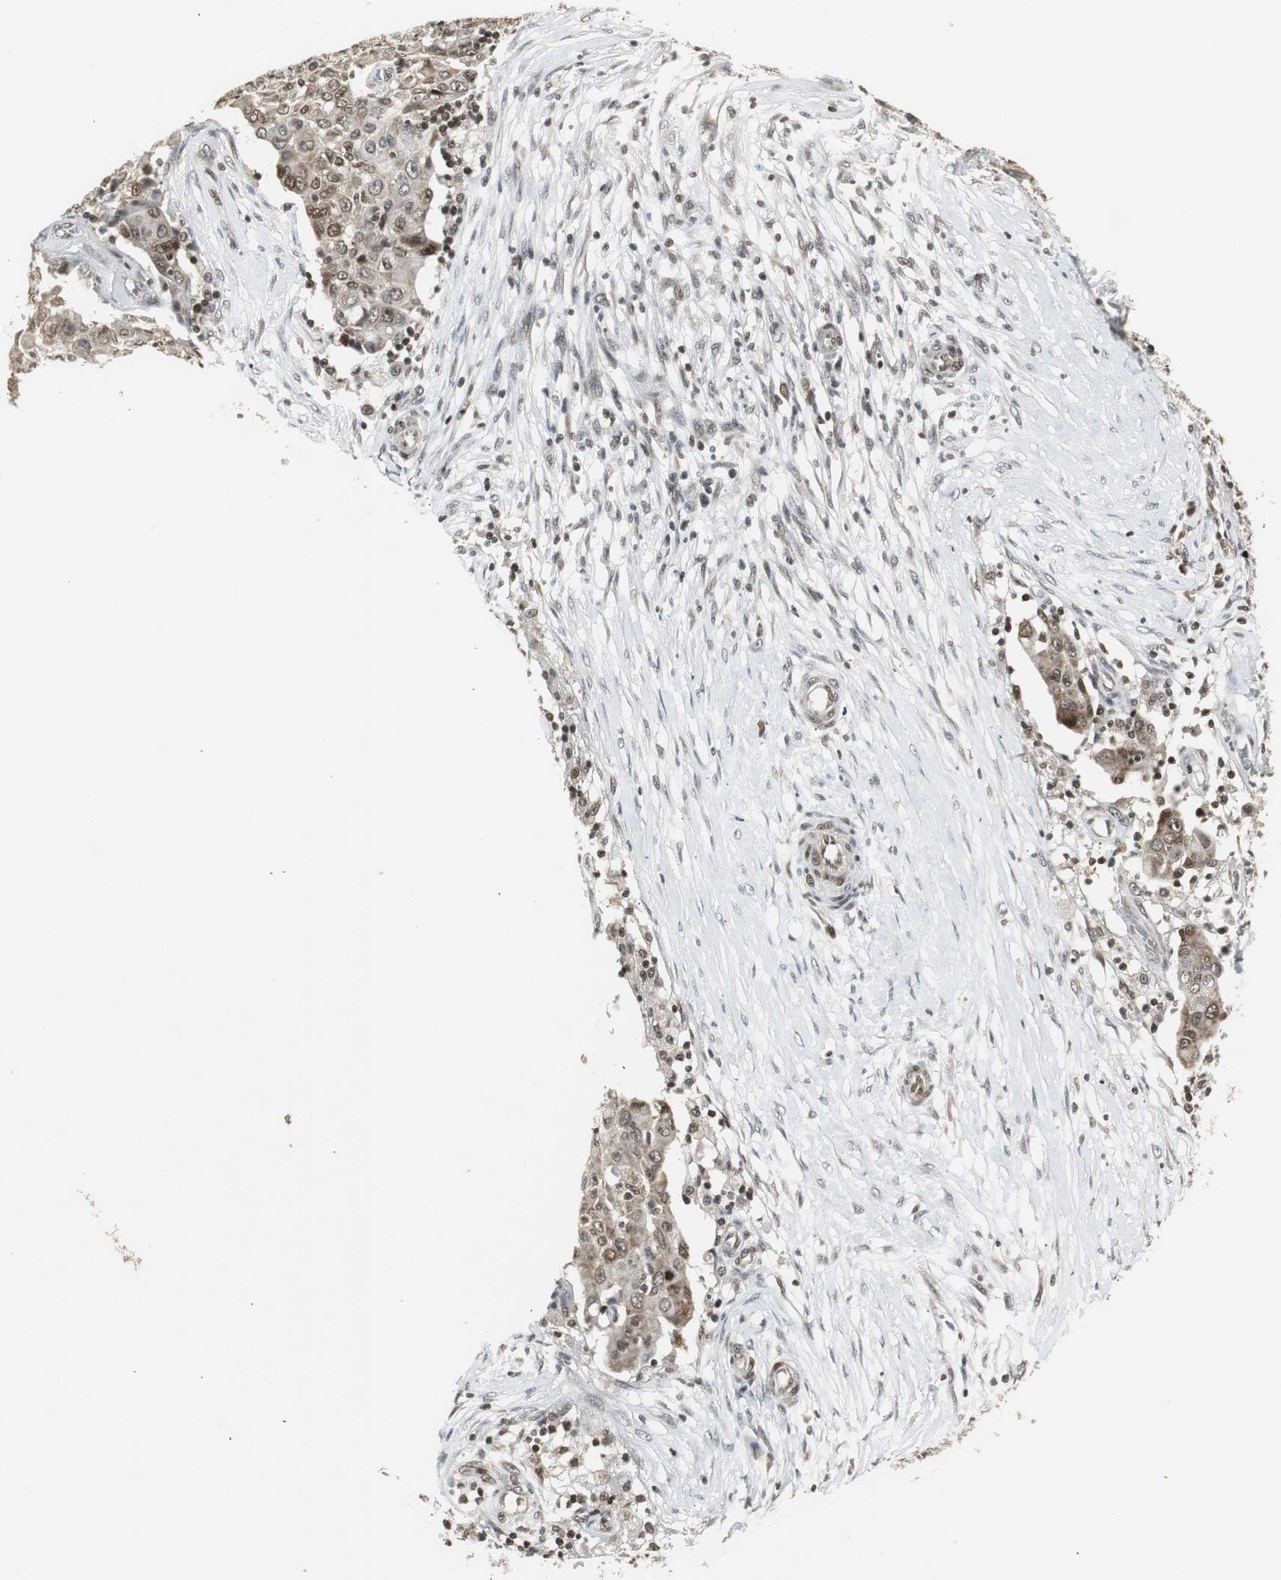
{"staining": {"intensity": "moderate", "quantity": "25%-75%", "location": "cytoplasmic/membranous,nuclear"}, "tissue": "ovarian cancer", "cell_type": "Tumor cells", "image_type": "cancer", "snomed": [{"axis": "morphology", "description": "Carcinoma, endometroid"}, {"axis": "topography", "description": "Ovary"}], "caption": "Immunohistochemical staining of human ovarian cancer (endometroid carcinoma) demonstrates moderate cytoplasmic/membranous and nuclear protein expression in about 25%-75% of tumor cells. Nuclei are stained in blue.", "gene": "MPG", "patient": {"sex": "female", "age": 42}}